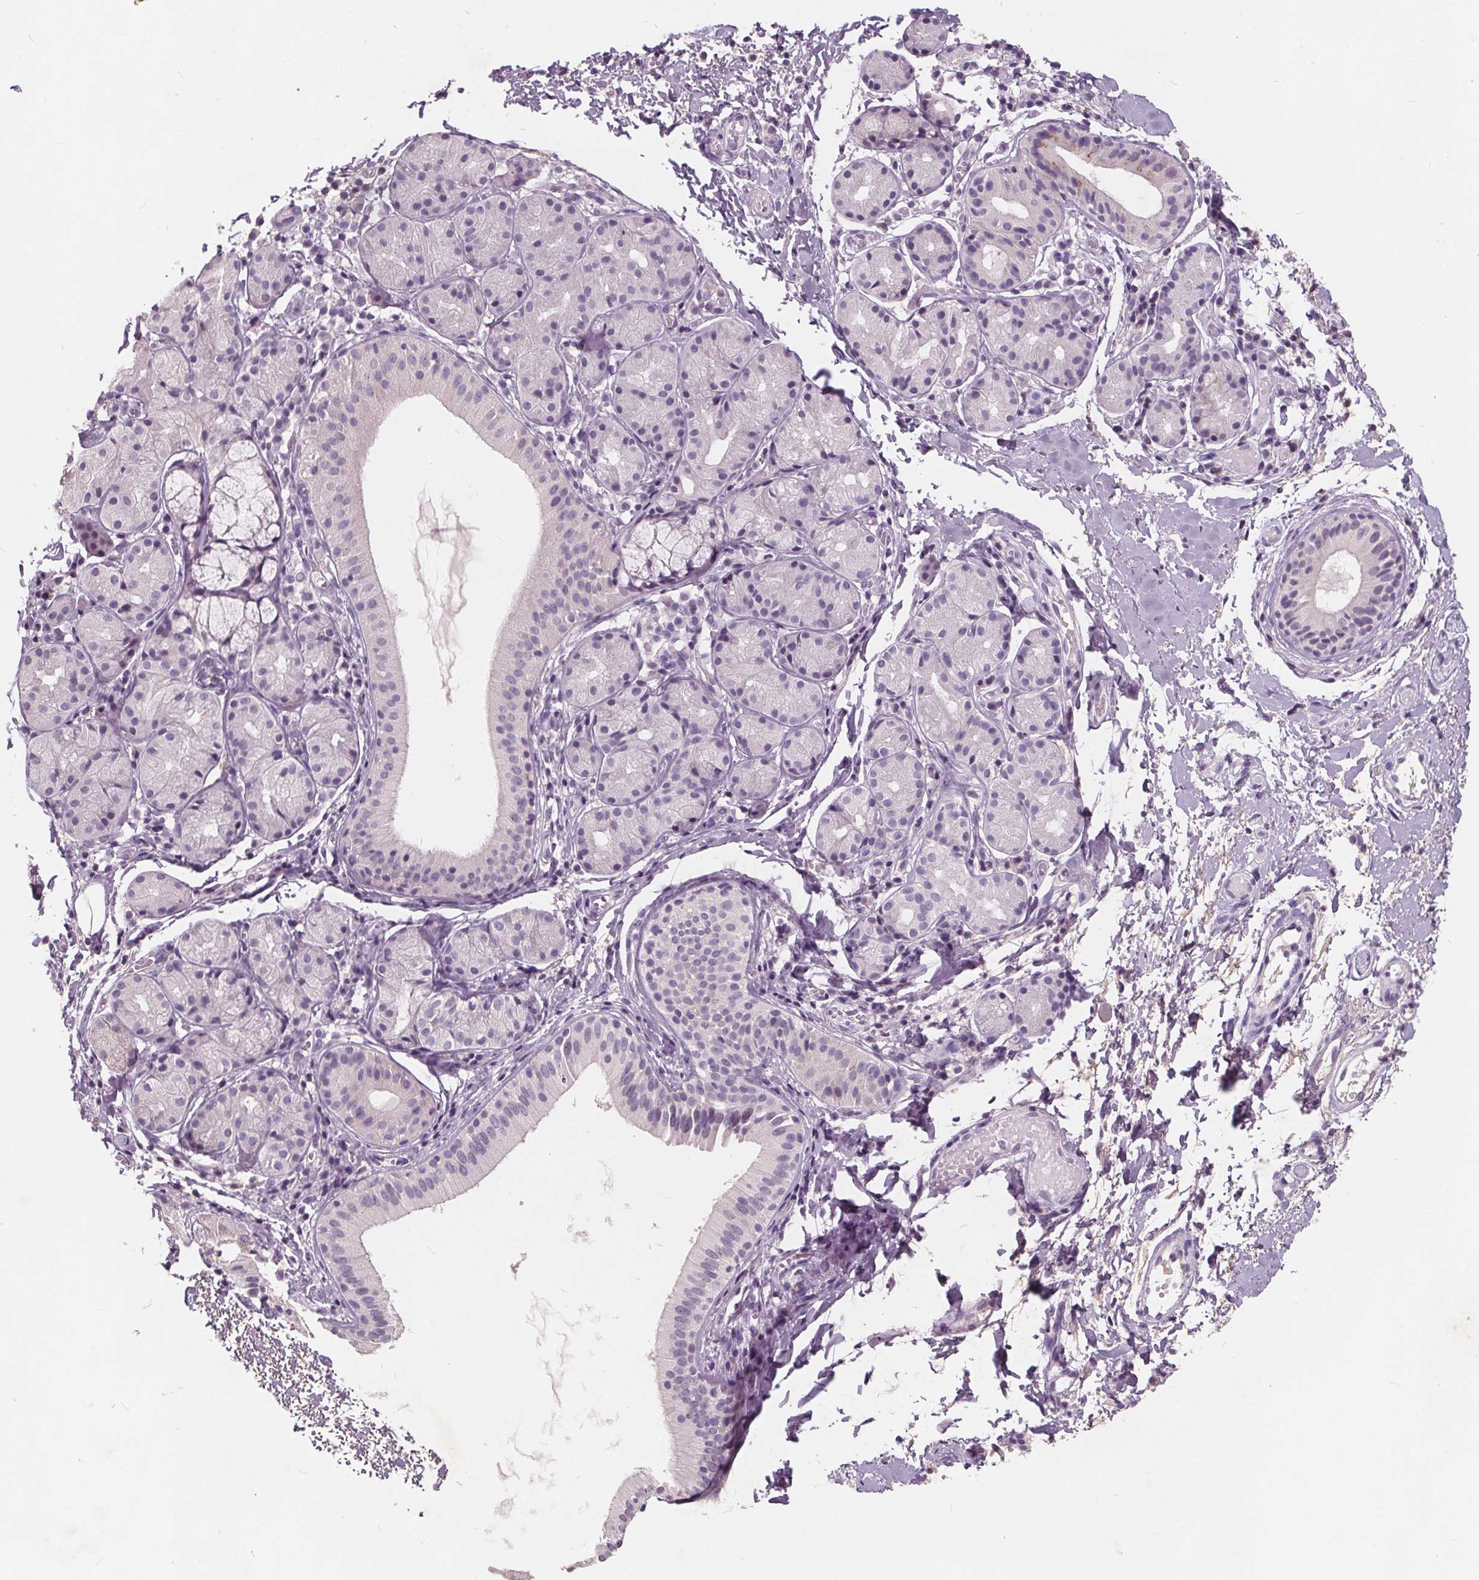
{"staining": {"intensity": "negative", "quantity": "none", "location": "none"}, "tissue": "nasopharynx", "cell_type": "Respiratory epithelial cells", "image_type": "normal", "snomed": [{"axis": "morphology", "description": "Normal tissue, NOS"}, {"axis": "morphology", "description": "Basal cell carcinoma"}, {"axis": "topography", "description": "Cartilage tissue"}, {"axis": "topography", "description": "Nasopharynx"}, {"axis": "topography", "description": "Oral tissue"}], "caption": "This histopathology image is of benign nasopharynx stained with immunohistochemistry to label a protein in brown with the nuclei are counter-stained blue. There is no positivity in respiratory epithelial cells.", "gene": "PLA2G2E", "patient": {"sex": "female", "age": 77}}